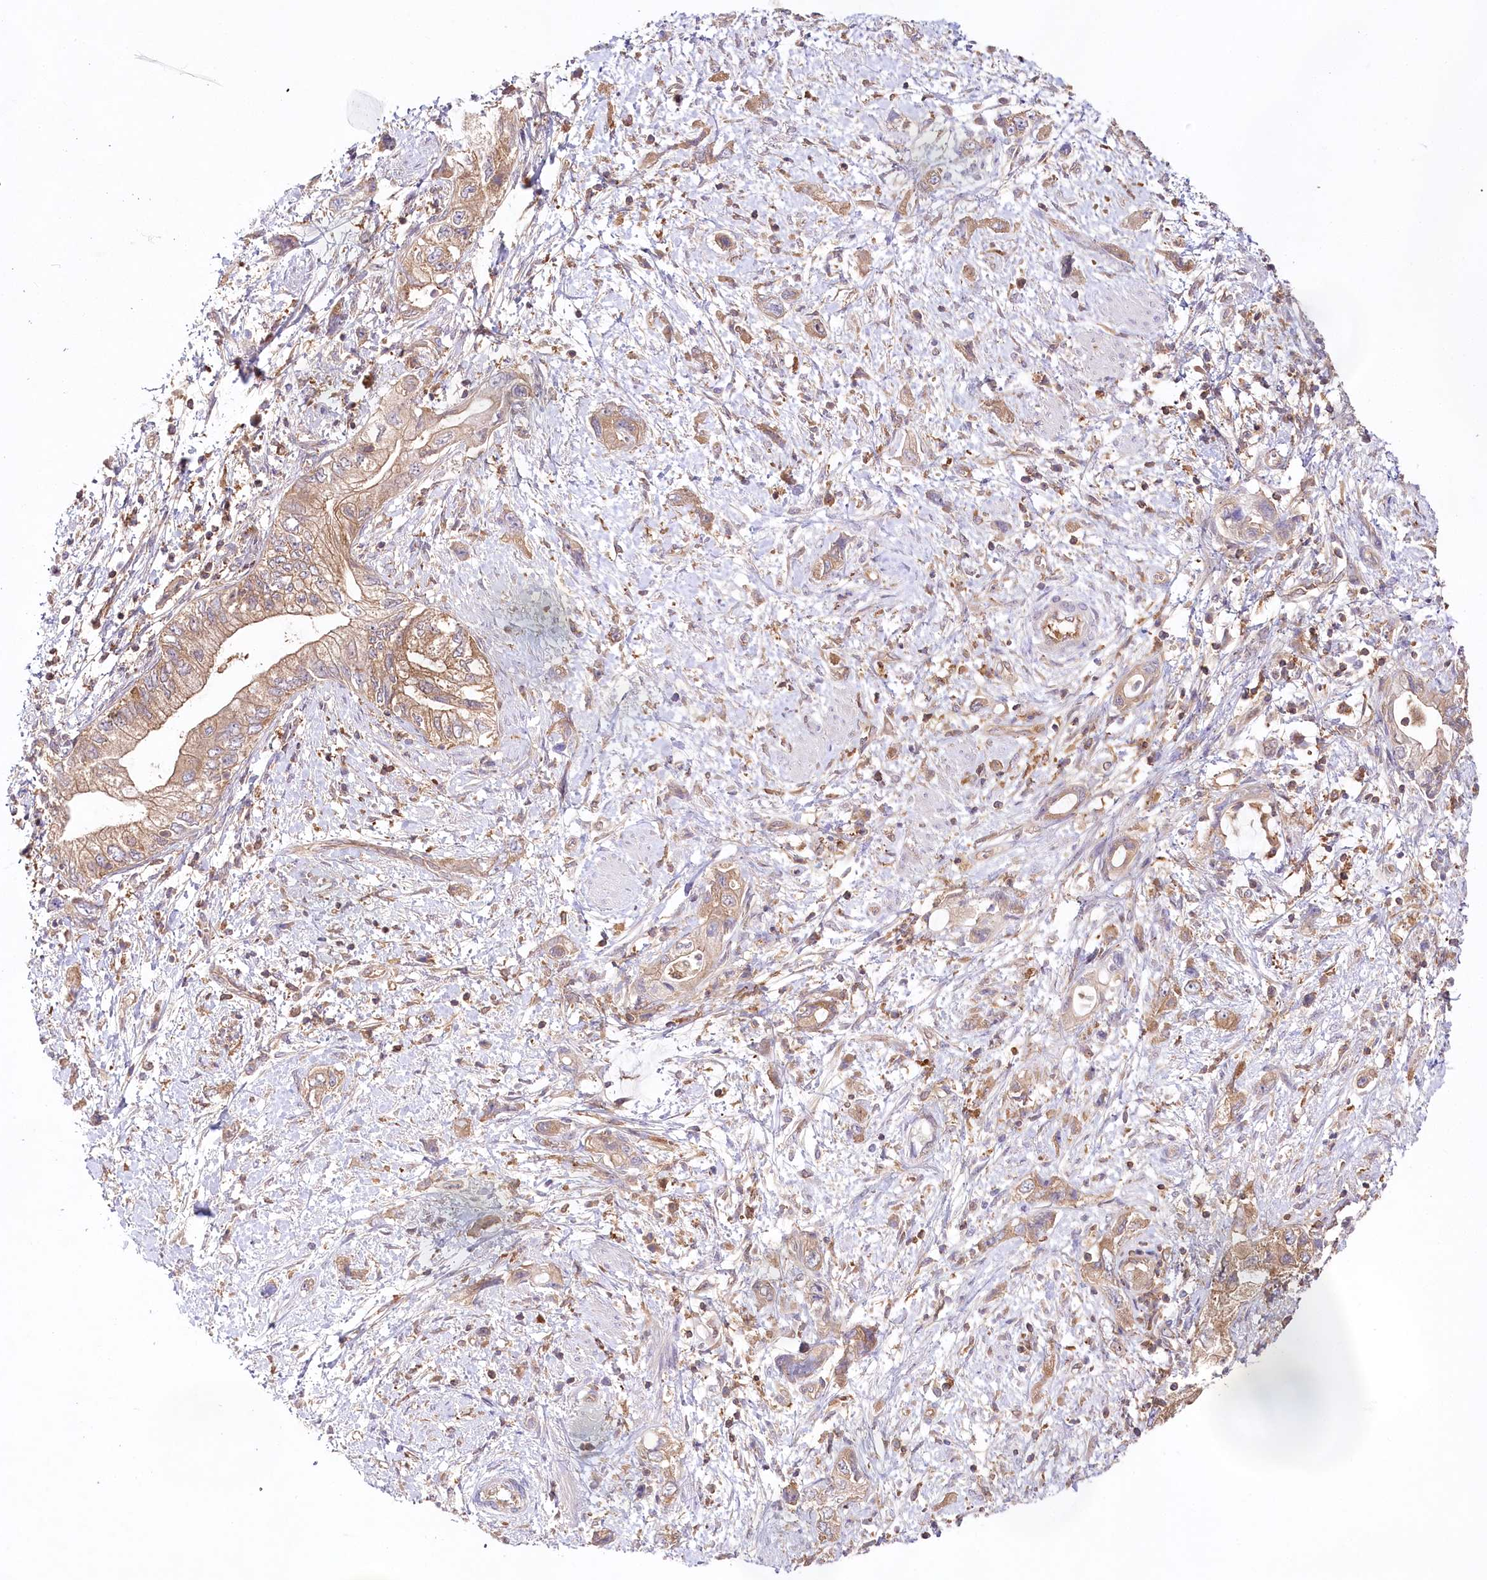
{"staining": {"intensity": "moderate", "quantity": ">75%", "location": "cytoplasmic/membranous"}, "tissue": "pancreatic cancer", "cell_type": "Tumor cells", "image_type": "cancer", "snomed": [{"axis": "morphology", "description": "Adenocarcinoma, NOS"}, {"axis": "topography", "description": "Pancreas"}], "caption": "There is medium levels of moderate cytoplasmic/membranous expression in tumor cells of pancreatic cancer, as demonstrated by immunohistochemical staining (brown color).", "gene": "ABRAXAS2", "patient": {"sex": "female", "age": 73}}